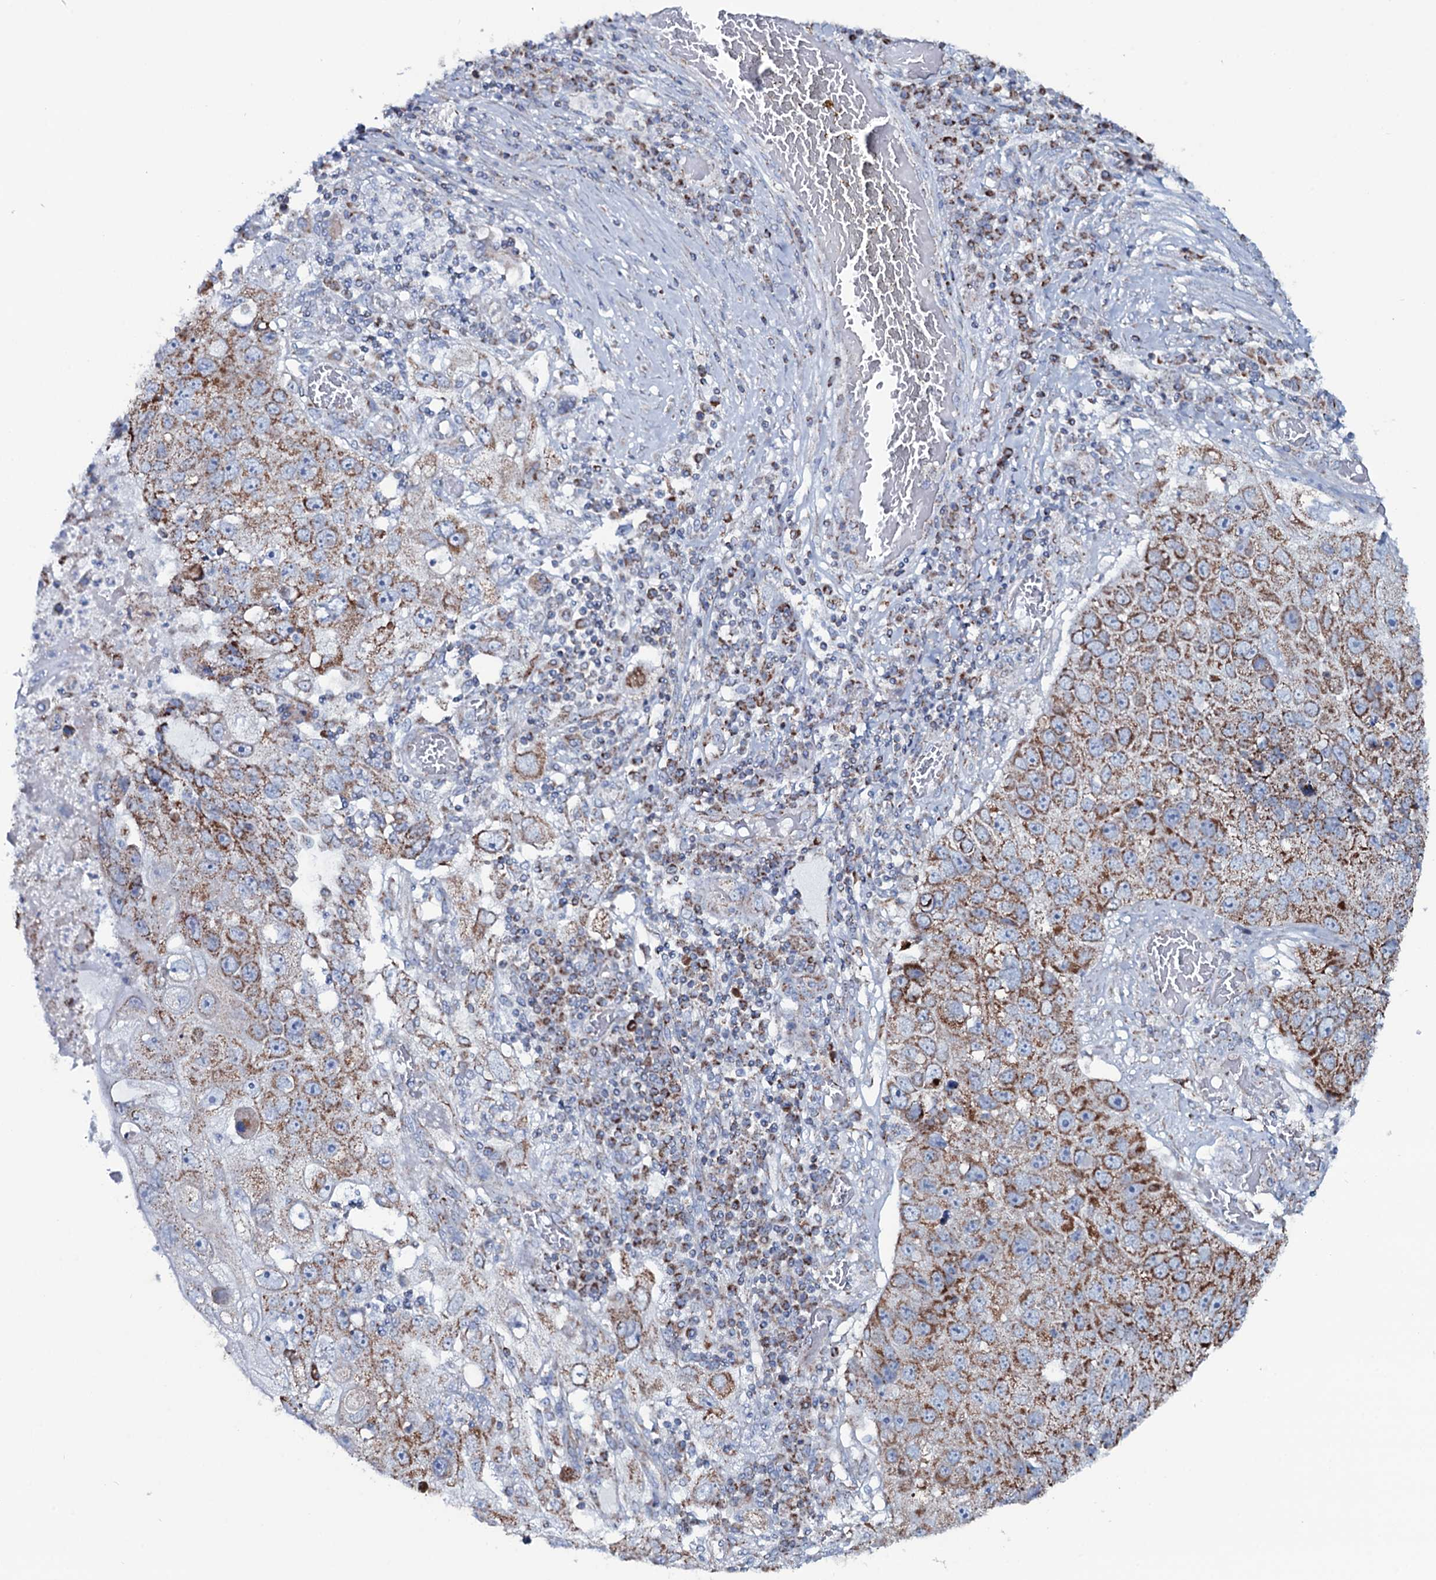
{"staining": {"intensity": "moderate", "quantity": ">75%", "location": "cytoplasmic/membranous"}, "tissue": "lung cancer", "cell_type": "Tumor cells", "image_type": "cancer", "snomed": [{"axis": "morphology", "description": "Squamous cell carcinoma, NOS"}, {"axis": "topography", "description": "Lung"}], "caption": "Squamous cell carcinoma (lung) was stained to show a protein in brown. There is medium levels of moderate cytoplasmic/membranous staining in approximately >75% of tumor cells. (Brightfield microscopy of DAB IHC at high magnification).", "gene": "MRPS35", "patient": {"sex": "male", "age": 61}}